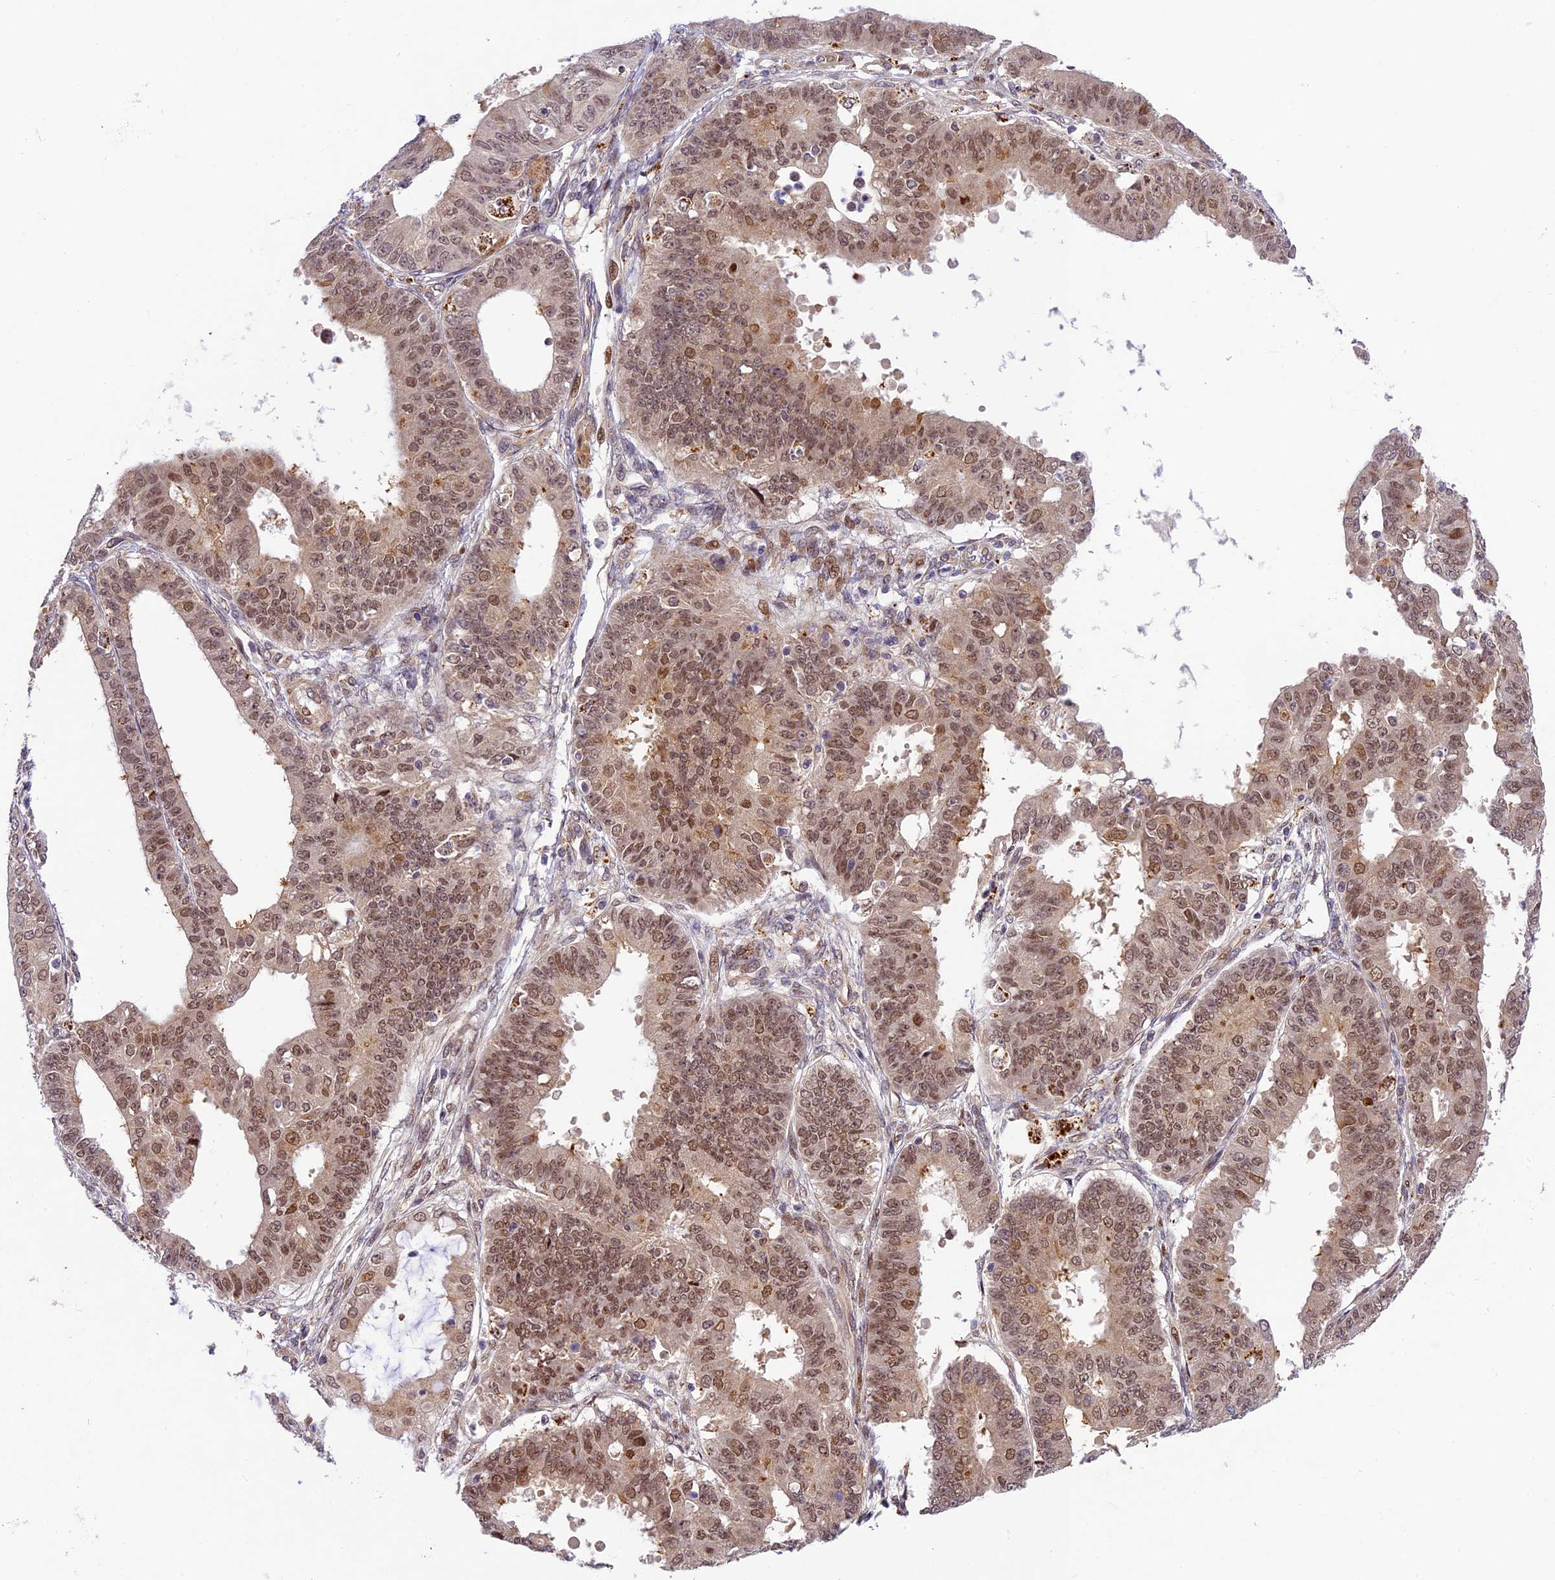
{"staining": {"intensity": "moderate", "quantity": ">75%", "location": "nuclear"}, "tissue": "ovarian cancer", "cell_type": "Tumor cells", "image_type": "cancer", "snomed": [{"axis": "morphology", "description": "Carcinoma, endometroid"}, {"axis": "topography", "description": "Appendix"}, {"axis": "topography", "description": "Ovary"}], "caption": "Moderate nuclear positivity is seen in about >75% of tumor cells in endometroid carcinoma (ovarian). (Stains: DAB (3,3'-diaminobenzidine) in brown, nuclei in blue, Microscopy: brightfield microscopy at high magnification).", "gene": "NEK8", "patient": {"sex": "female", "age": 42}}